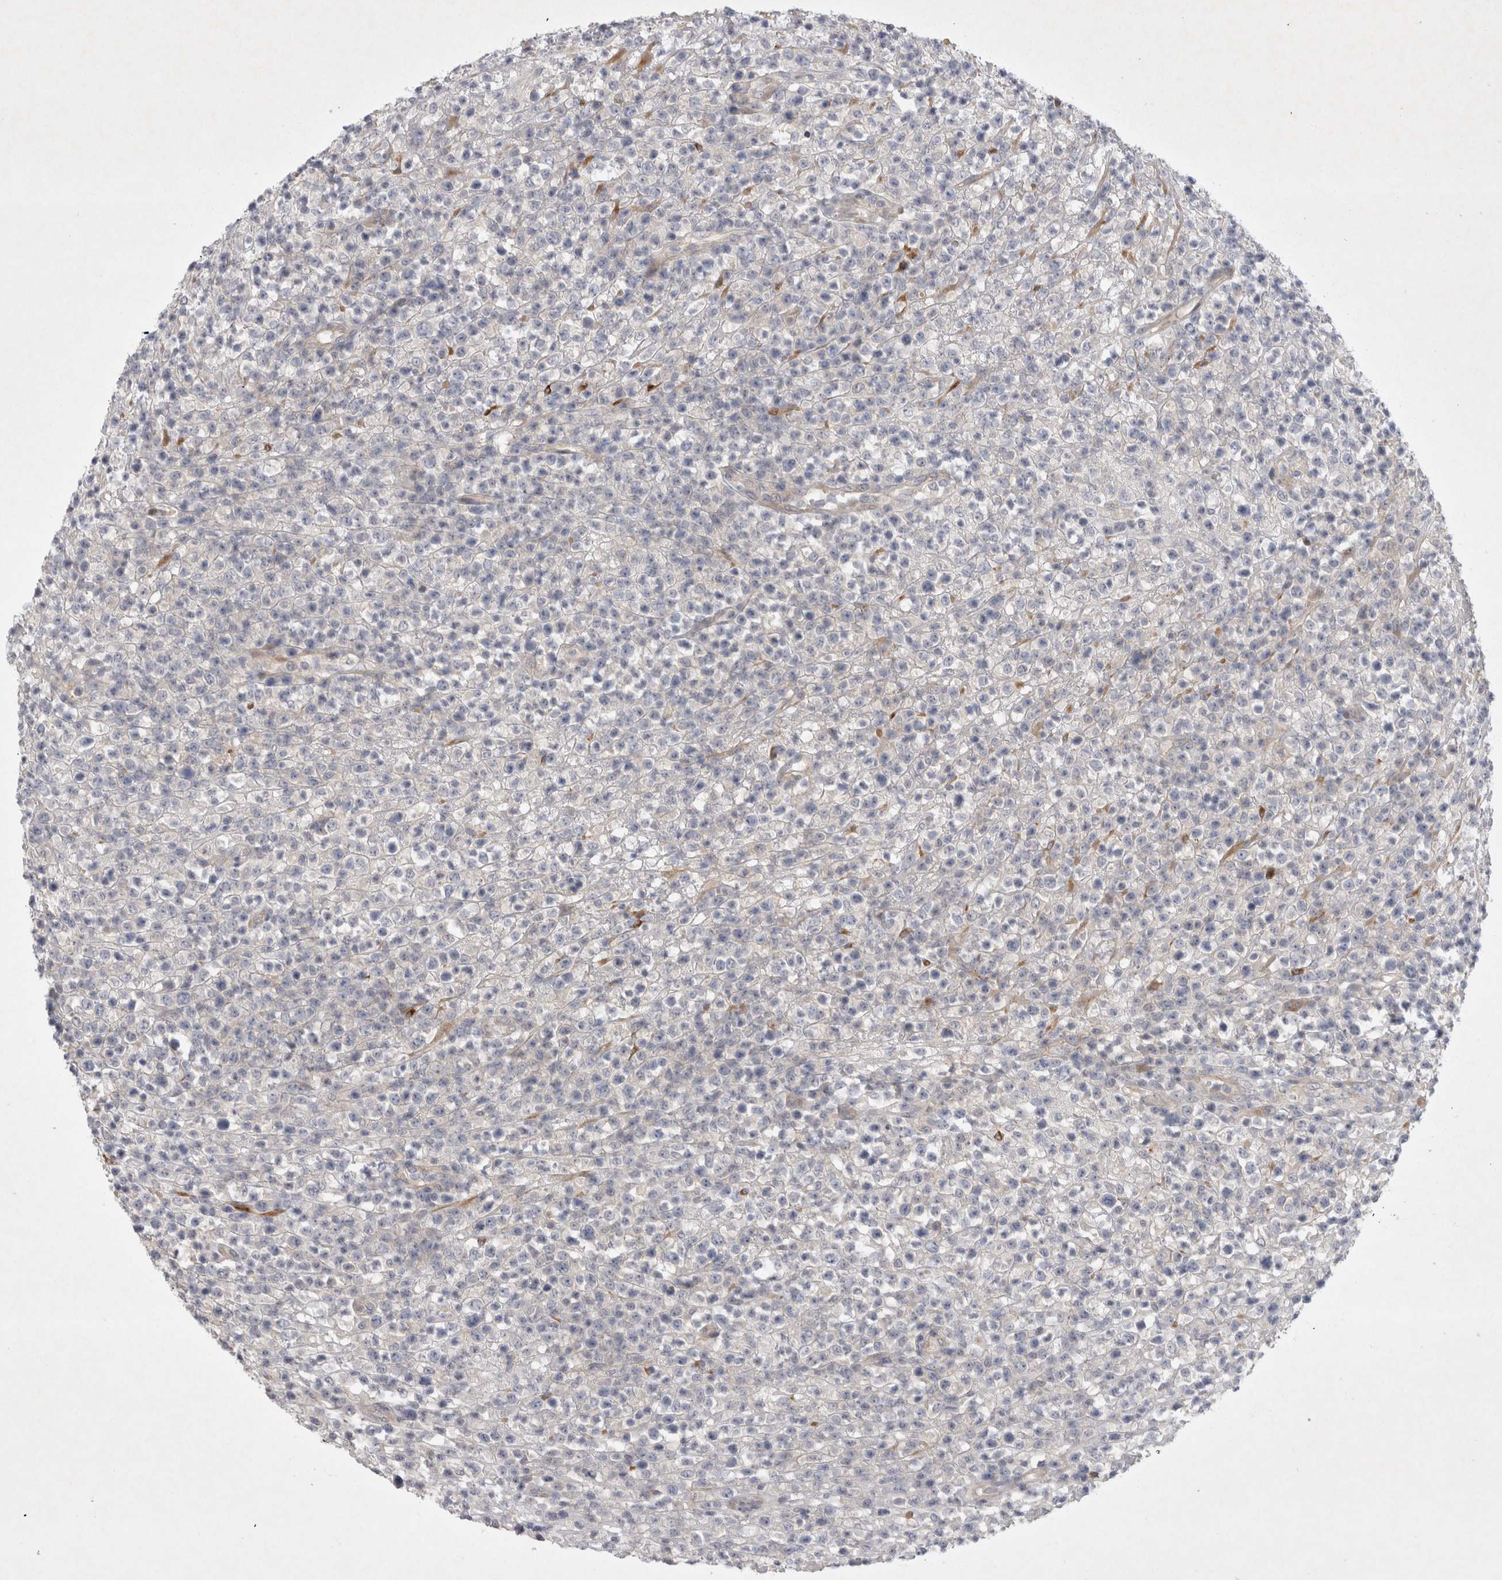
{"staining": {"intensity": "negative", "quantity": "none", "location": "none"}, "tissue": "lymphoma", "cell_type": "Tumor cells", "image_type": "cancer", "snomed": [{"axis": "morphology", "description": "Malignant lymphoma, non-Hodgkin's type, High grade"}, {"axis": "topography", "description": "Colon"}], "caption": "The IHC histopathology image has no significant positivity in tumor cells of lymphoma tissue.", "gene": "BZW2", "patient": {"sex": "female", "age": 53}}